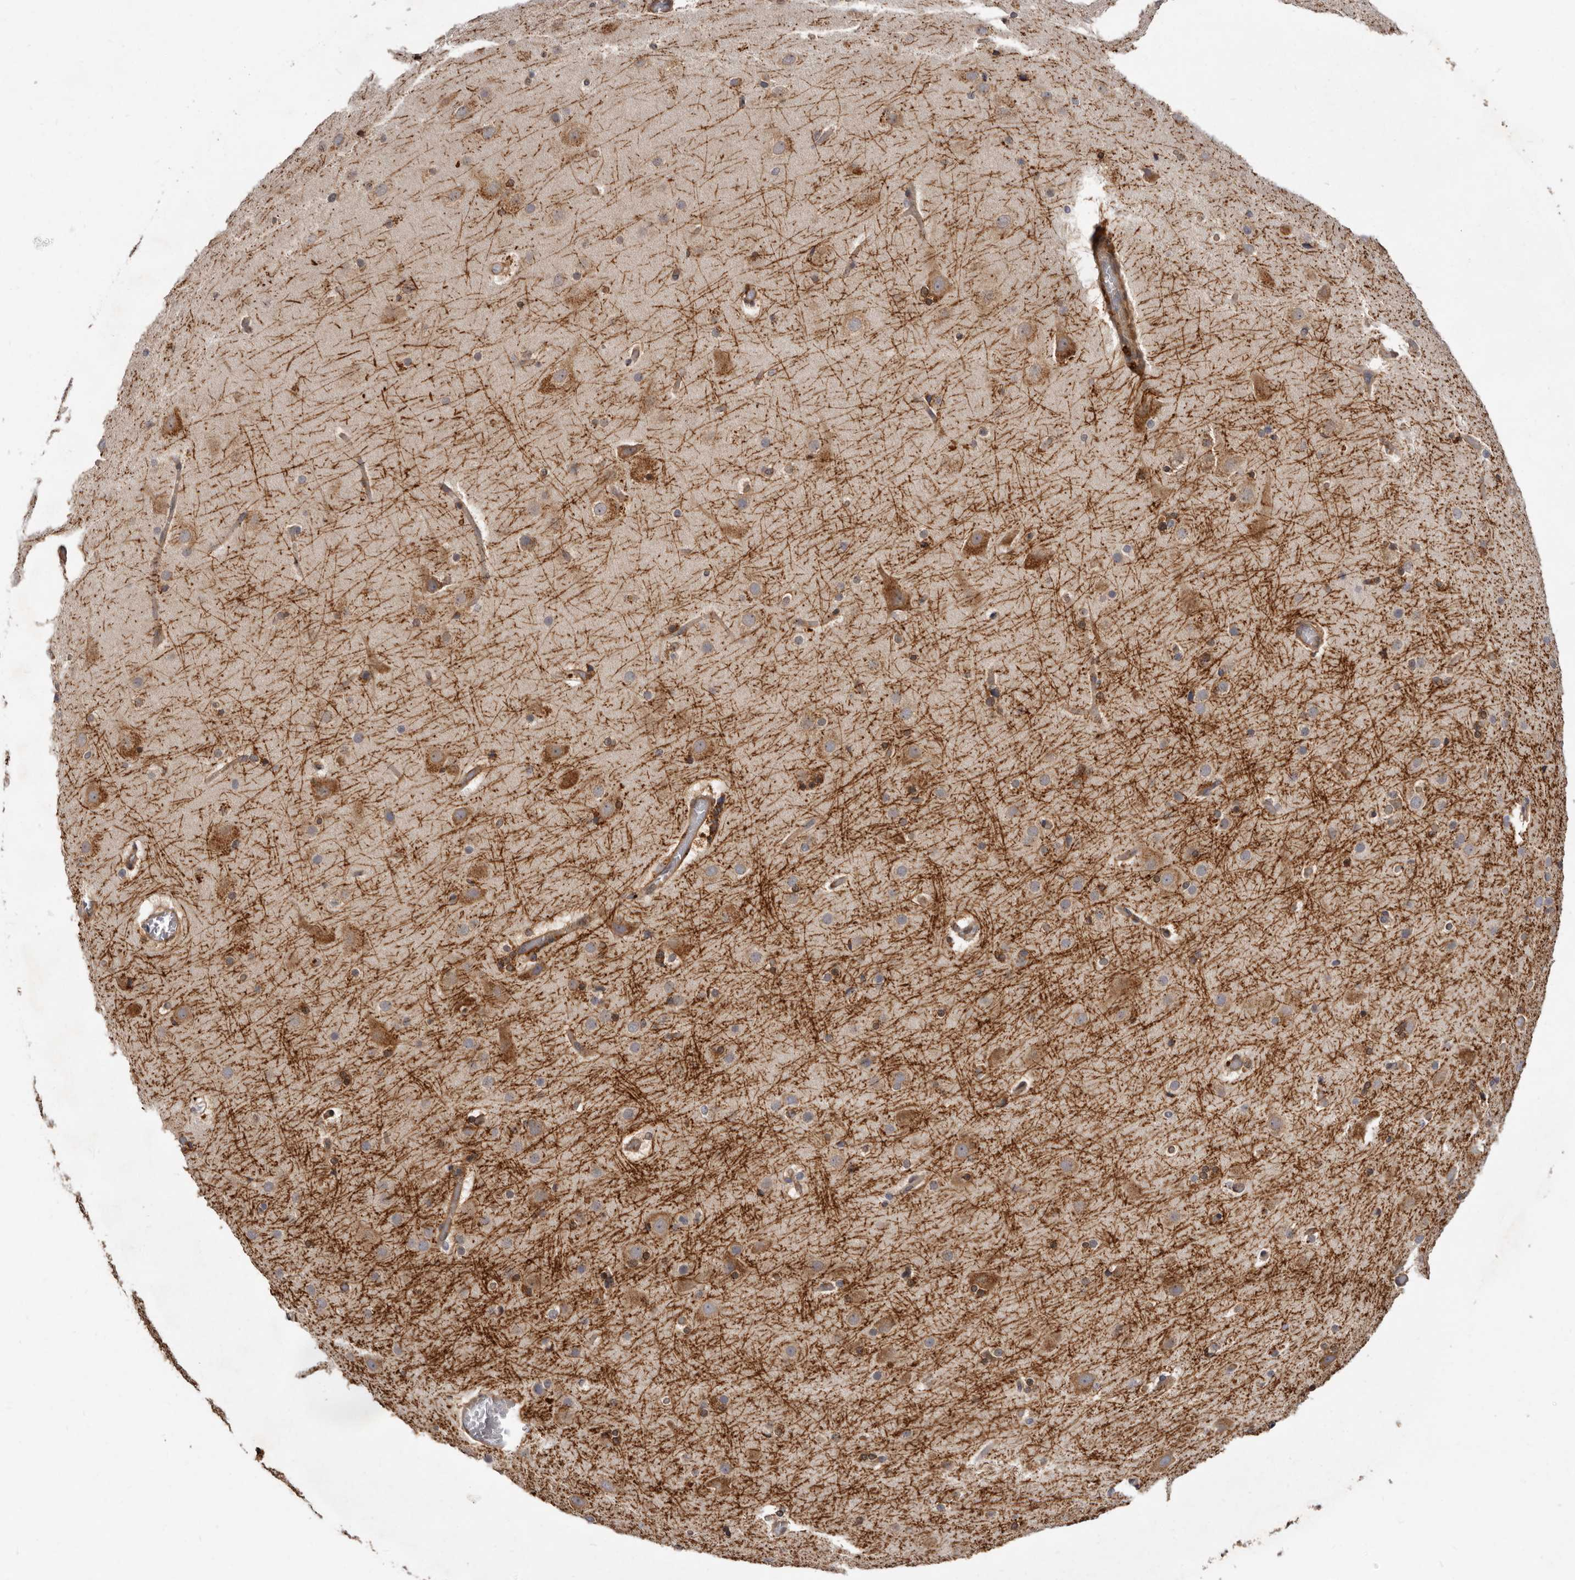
{"staining": {"intensity": "moderate", "quantity": "25%-75%", "location": "cytoplasmic/membranous"}, "tissue": "cerebral cortex", "cell_type": "Endothelial cells", "image_type": "normal", "snomed": [{"axis": "morphology", "description": "Normal tissue, NOS"}, {"axis": "topography", "description": "Cerebral cortex"}], "caption": "Protein expression by IHC demonstrates moderate cytoplasmic/membranous expression in about 25%-75% of endothelial cells in benign cerebral cortex.", "gene": "SBDS", "patient": {"sex": "male", "age": 57}}